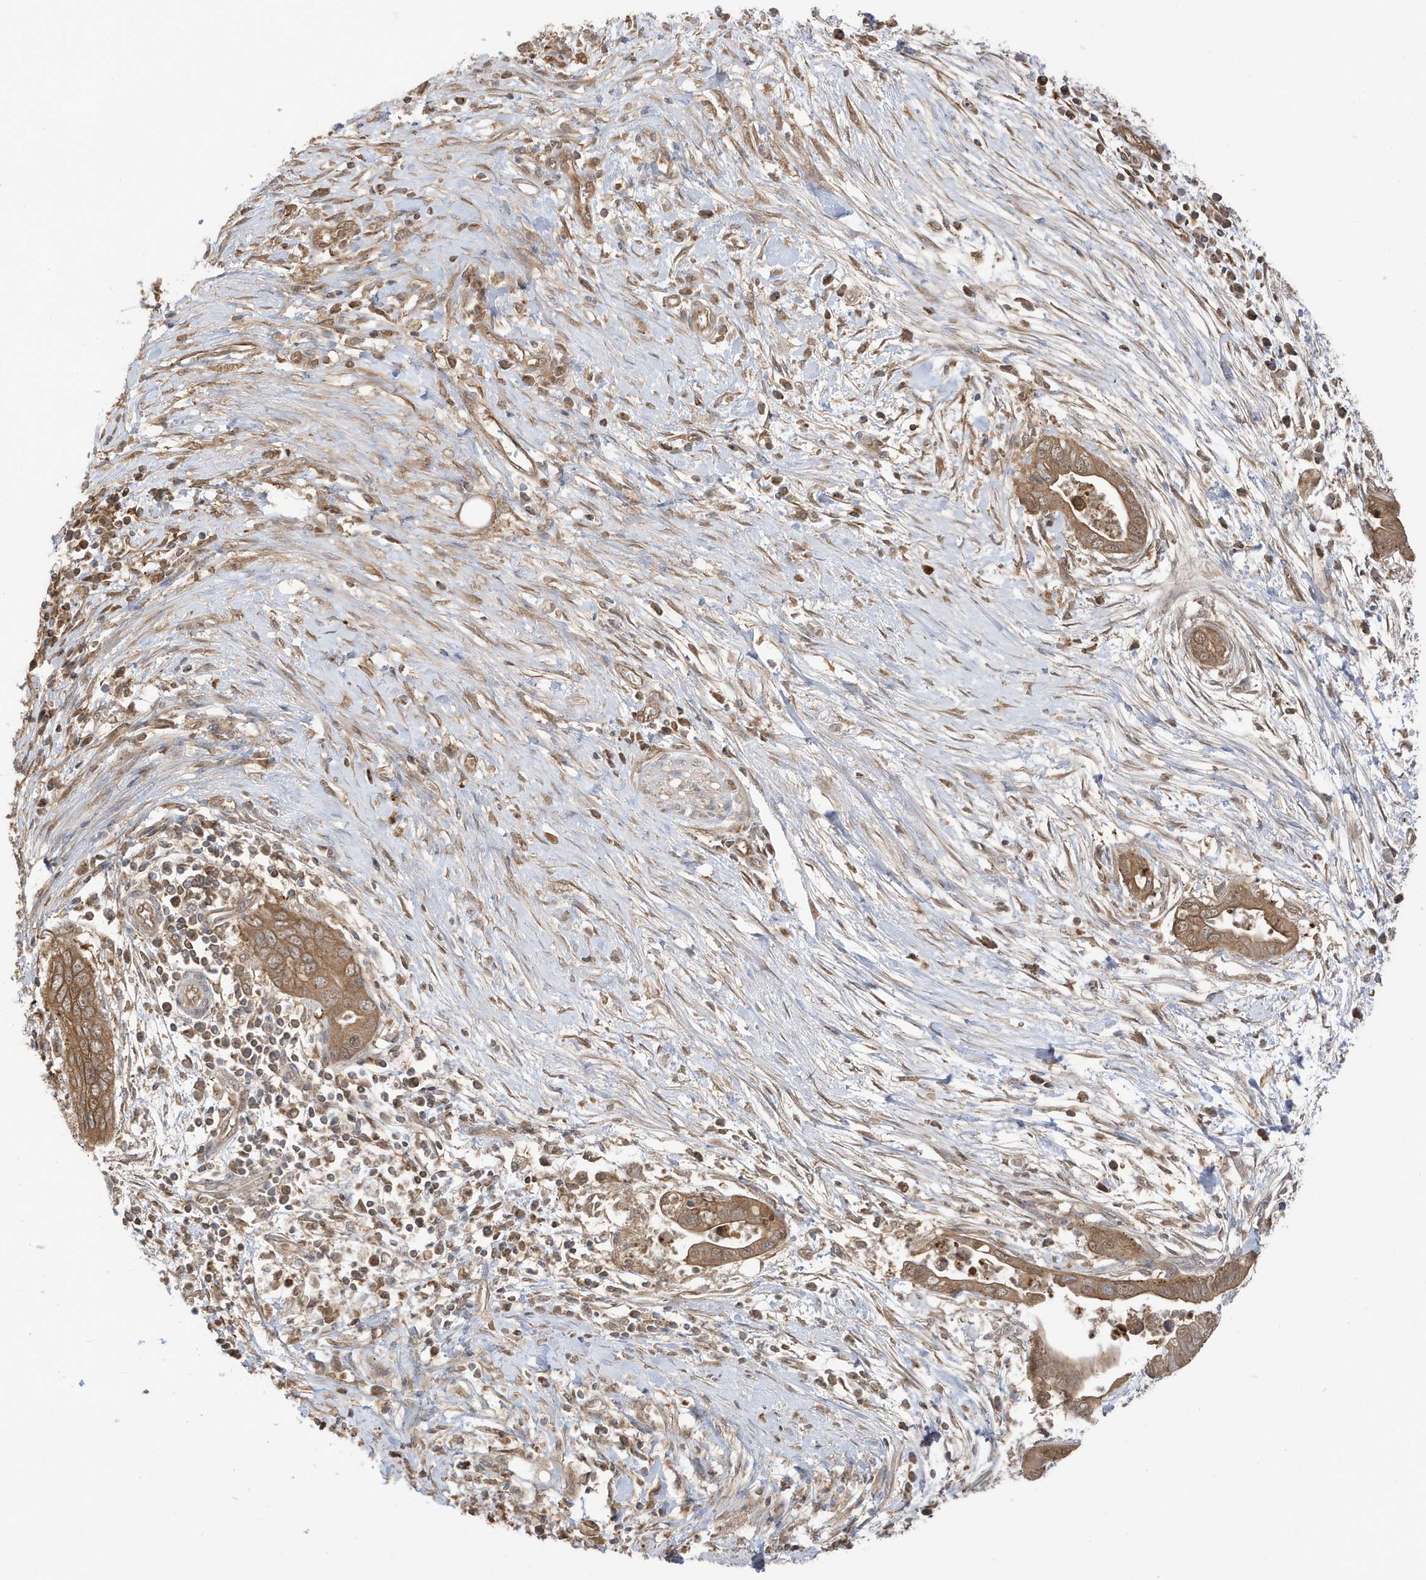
{"staining": {"intensity": "moderate", "quantity": ">75%", "location": "cytoplasmic/membranous"}, "tissue": "pancreatic cancer", "cell_type": "Tumor cells", "image_type": "cancer", "snomed": [{"axis": "morphology", "description": "Adenocarcinoma, NOS"}, {"axis": "topography", "description": "Pancreas"}], "caption": "DAB (3,3'-diaminobenzidine) immunohistochemical staining of pancreatic cancer (adenocarcinoma) reveals moderate cytoplasmic/membranous protein expression in approximately >75% of tumor cells.", "gene": "AZI2", "patient": {"sex": "male", "age": 75}}